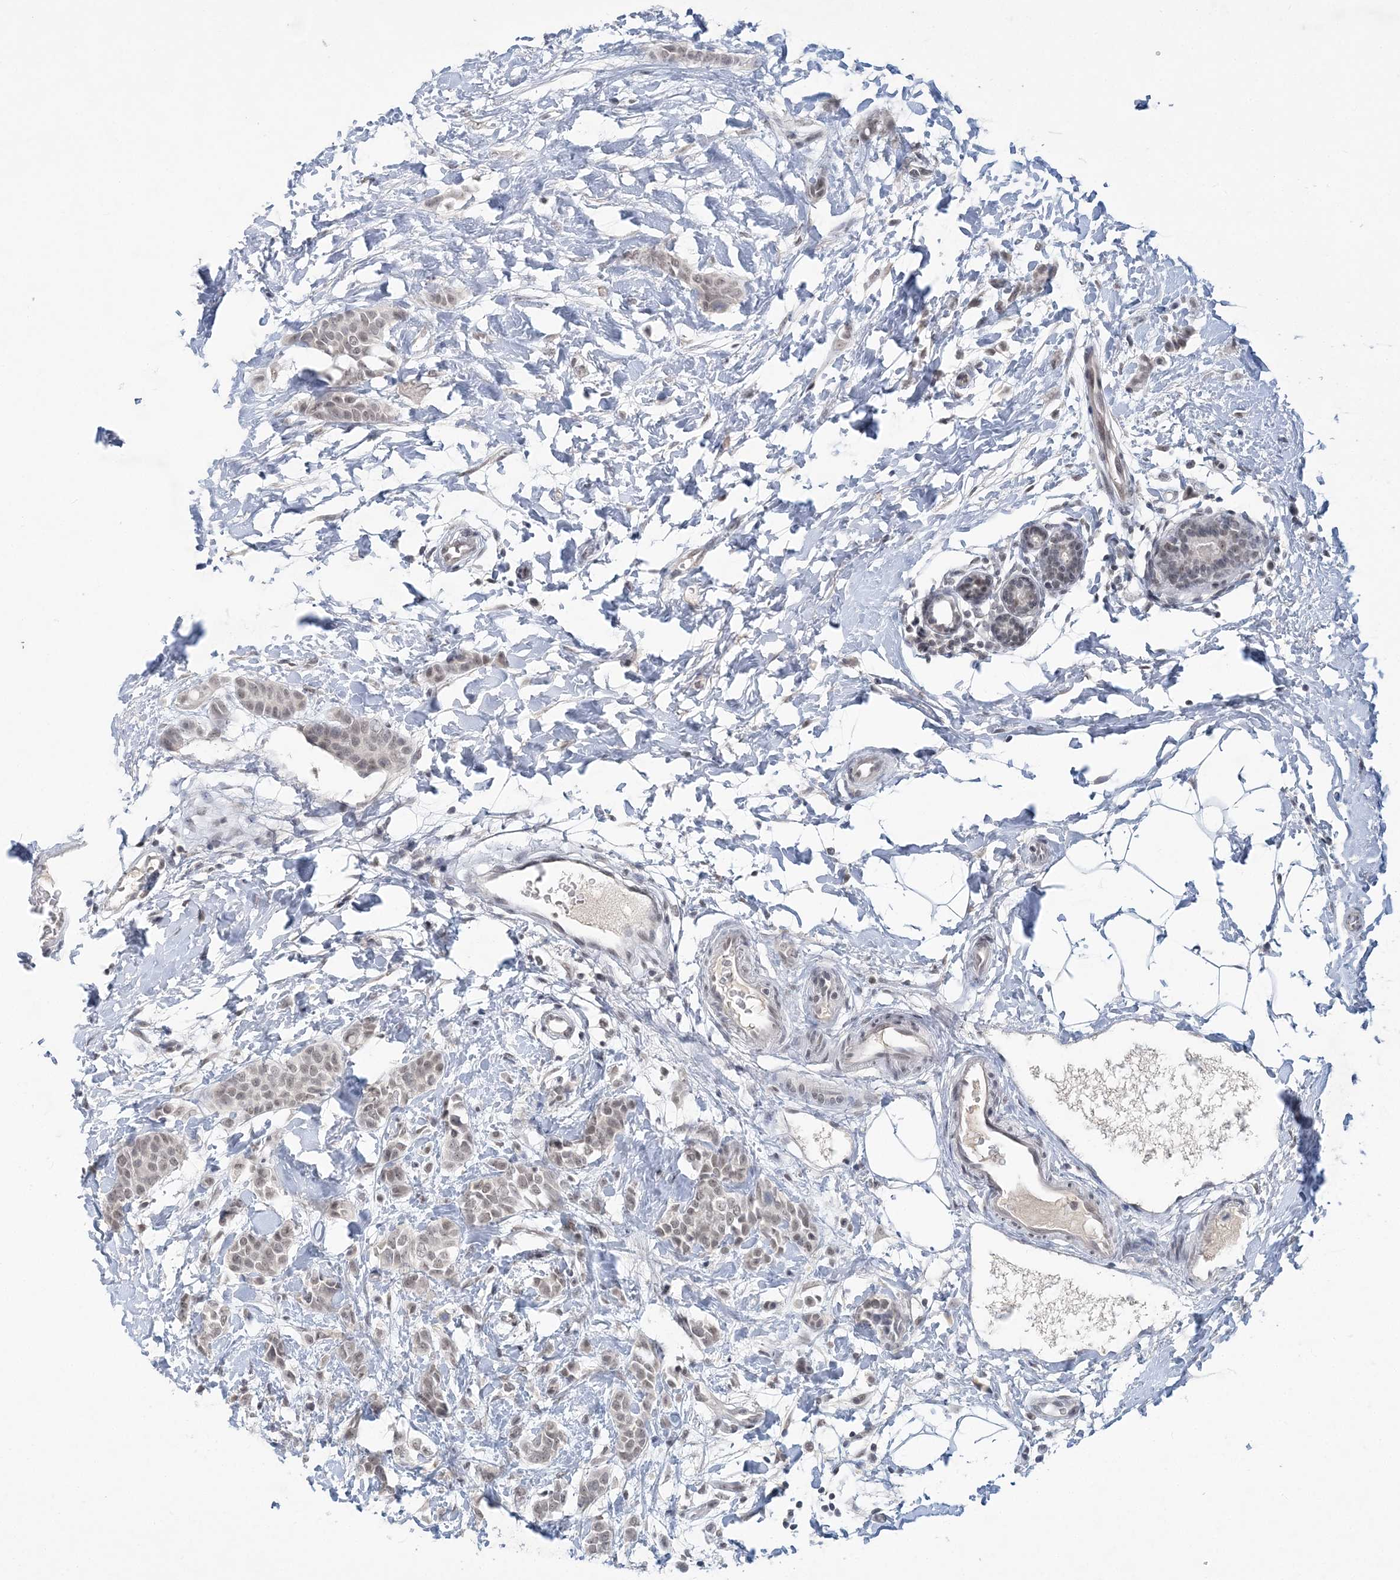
{"staining": {"intensity": "weak", "quantity": ">75%", "location": "nuclear"}, "tissue": "breast cancer", "cell_type": "Tumor cells", "image_type": "cancer", "snomed": [{"axis": "morphology", "description": "Lobular carcinoma, in situ"}, {"axis": "morphology", "description": "Lobular carcinoma"}, {"axis": "topography", "description": "Breast"}], "caption": "Weak nuclear positivity for a protein is identified in about >75% of tumor cells of breast cancer (lobular carcinoma) using immunohistochemistry.", "gene": "KMT2D", "patient": {"sex": "female", "age": 41}}